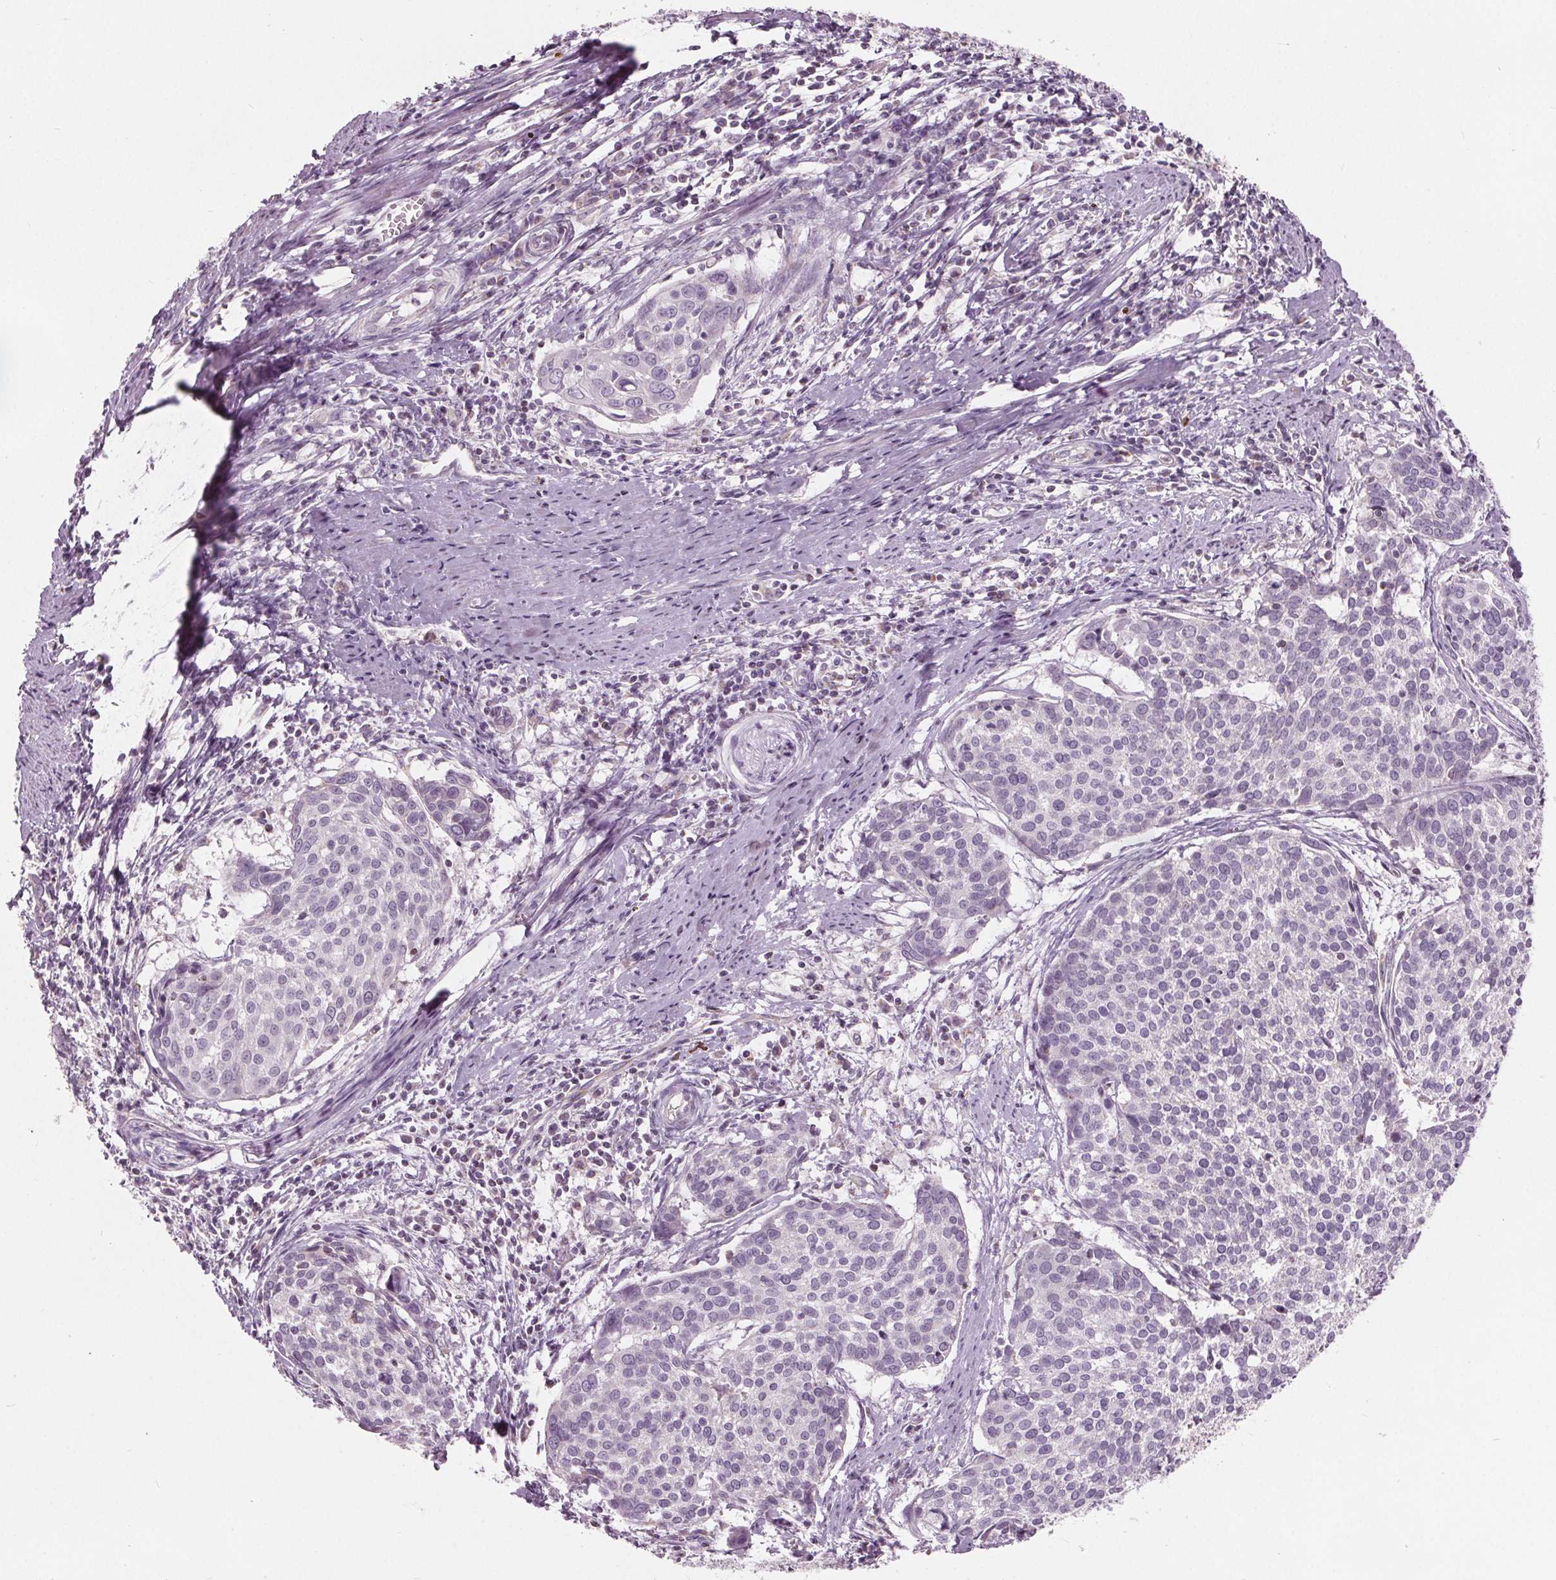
{"staining": {"intensity": "negative", "quantity": "none", "location": "none"}, "tissue": "cervical cancer", "cell_type": "Tumor cells", "image_type": "cancer", "snomed": [{"axis": "morphology", "description": "Squamous cell carcinoma, NOS"}, {"axis": "topography", "description": "Cervix"}], "caption": "High power microscopy image of an immunohistochemistry (IHC) histopathology image of cervical cancer (squamous cell carcinoma), revealing no significant expression in tumor cells.", "gene": "ECI2", "patient": {"sex": "female", "age": 39}}